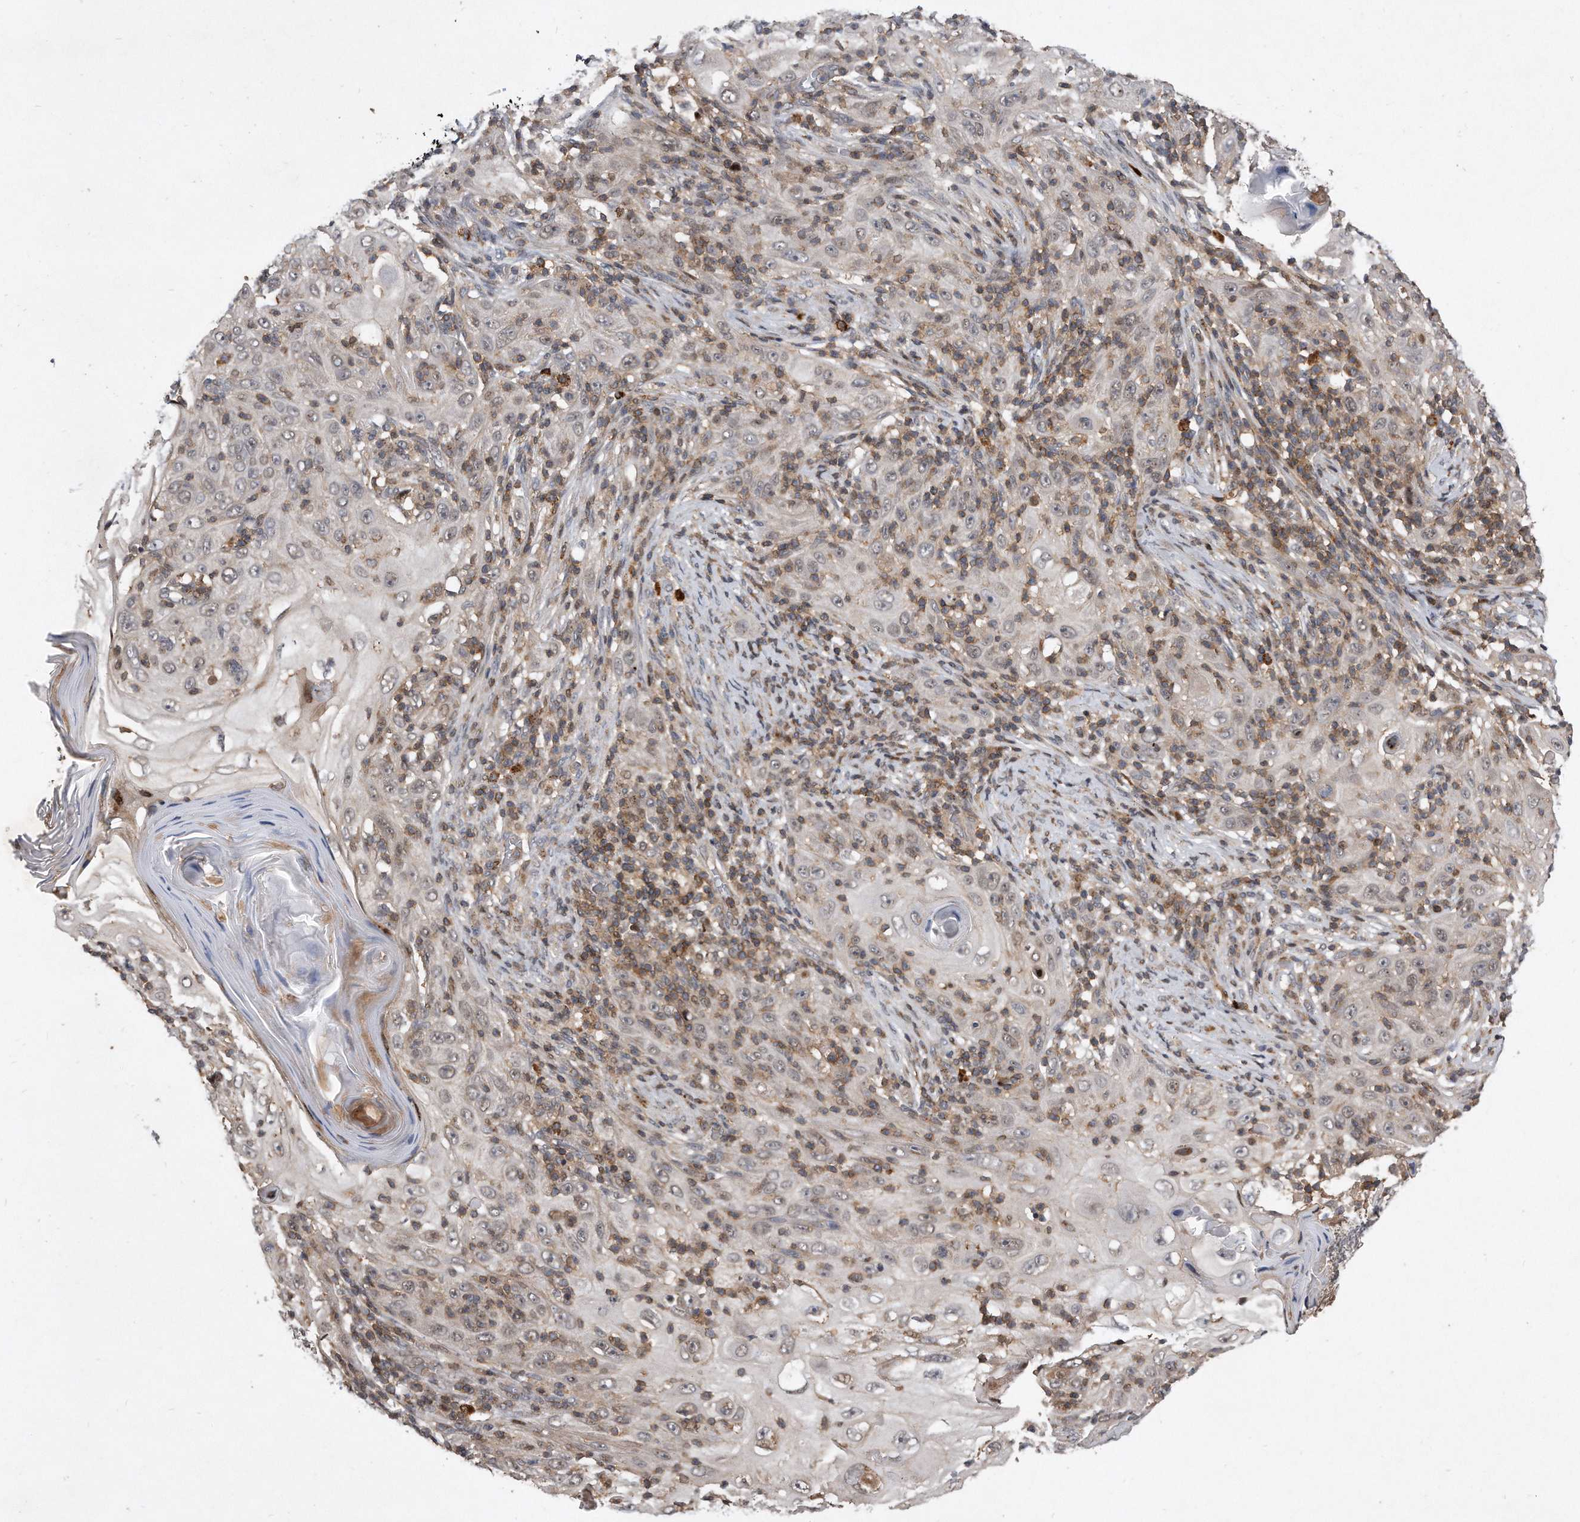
{"staining": {"intensity": "weak", "quantity": "<25%", "location": "cytoplasmic/membranous"}, "tissue": "skin cancer", "cell_type": "Tumor cells", "image_type": "cancer", "snomed": [{"axis": "morphology", "description": "Squamous cell carcinoma, NOS"}, {"axis": "topography", "description": "Skin"}], "caption": "The micrograph demonstrates no staining of tumor cells in skin cancer (squamous cell carcinoma).", "gene": "PGBD2", "patient": {"sex": "female", "age": 88}}